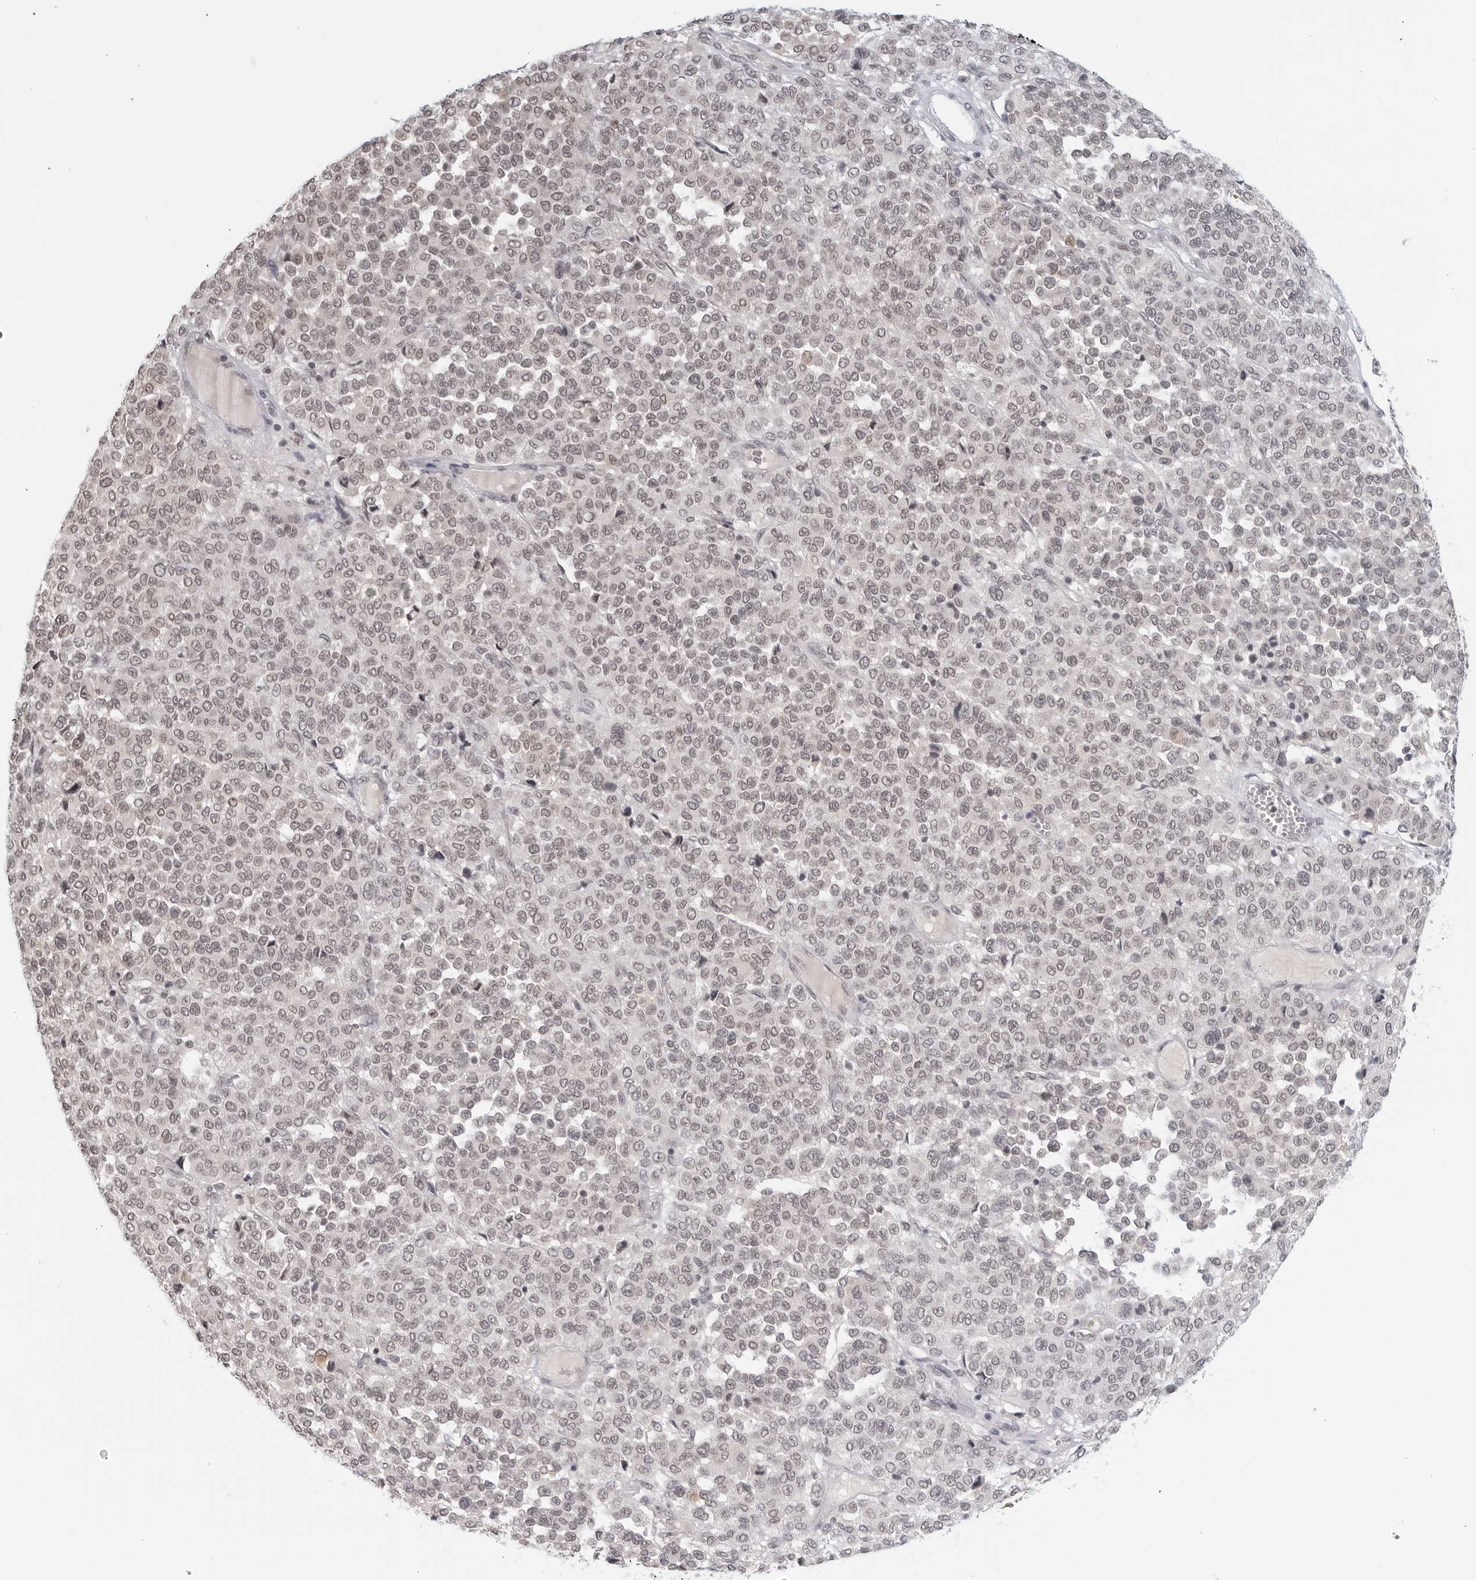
{"staining": {"intensity": "weak", "quantity": "25%-75%", "location": "nuclear"}, "tissue": "melanoma", "cell_type": "Tumor cells", "image_type": "cancer", "snomed": [{"axis": "morphology", "description": "Malignant melanoma, Metastatic site"}, {"axis": "topography", "description": "Pancreas"}], "caption": "IHC photomicrograph of neoplastic tissue: malignant melanoma (metastatic site) stained using immunohistochemistry displays low levels of weak protein expression localized specifically in the nuclear of tumor cells, appearing as a nuclear brown color.", "gene": "RAB11FIP3", "patient": {"sex": "female", "age": 30}}